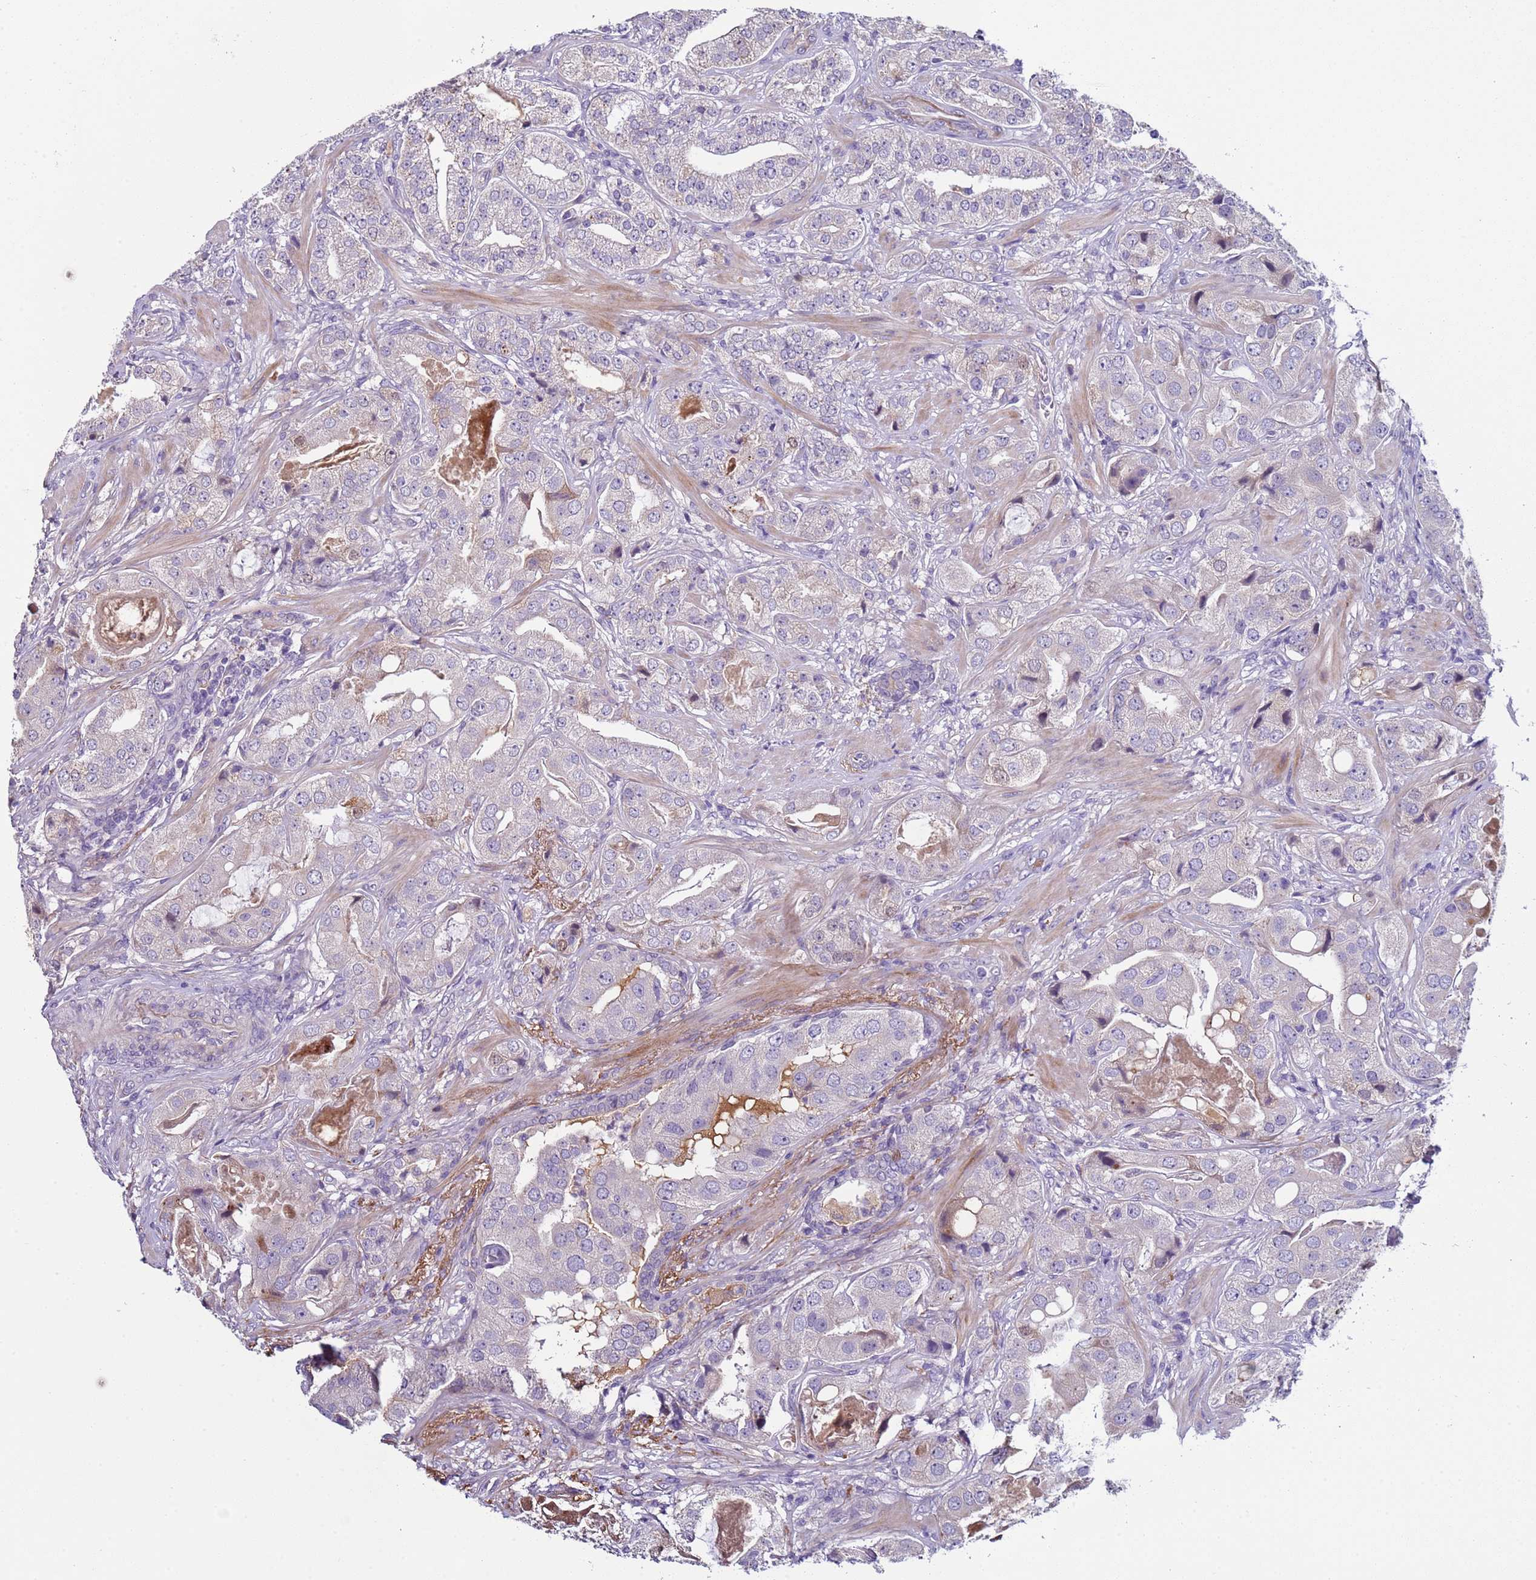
{"staining": {"intensity": "negative", "quantity": "none", "location": "none"}, "tissue": "prostate cancer", "cell_type": "Tumor cells", "image_type": "cancer", "snomed": [{"axis": "morphology", "description": "Adenocarcinoma, High grade"}, {"axis": "topography", "description": "Prostate"}], "caption": "High magnification brightfield microscopy of prostate cancer (high-grade adenocarcinoma) stained with DAB (3,3'-diaminobenzidine) (brown) and counterstained with hematoxylin (blue): tumor cells show no significant staining.", "gene": "TRIM51", "patient": {"sex": "male", "age": 63}}